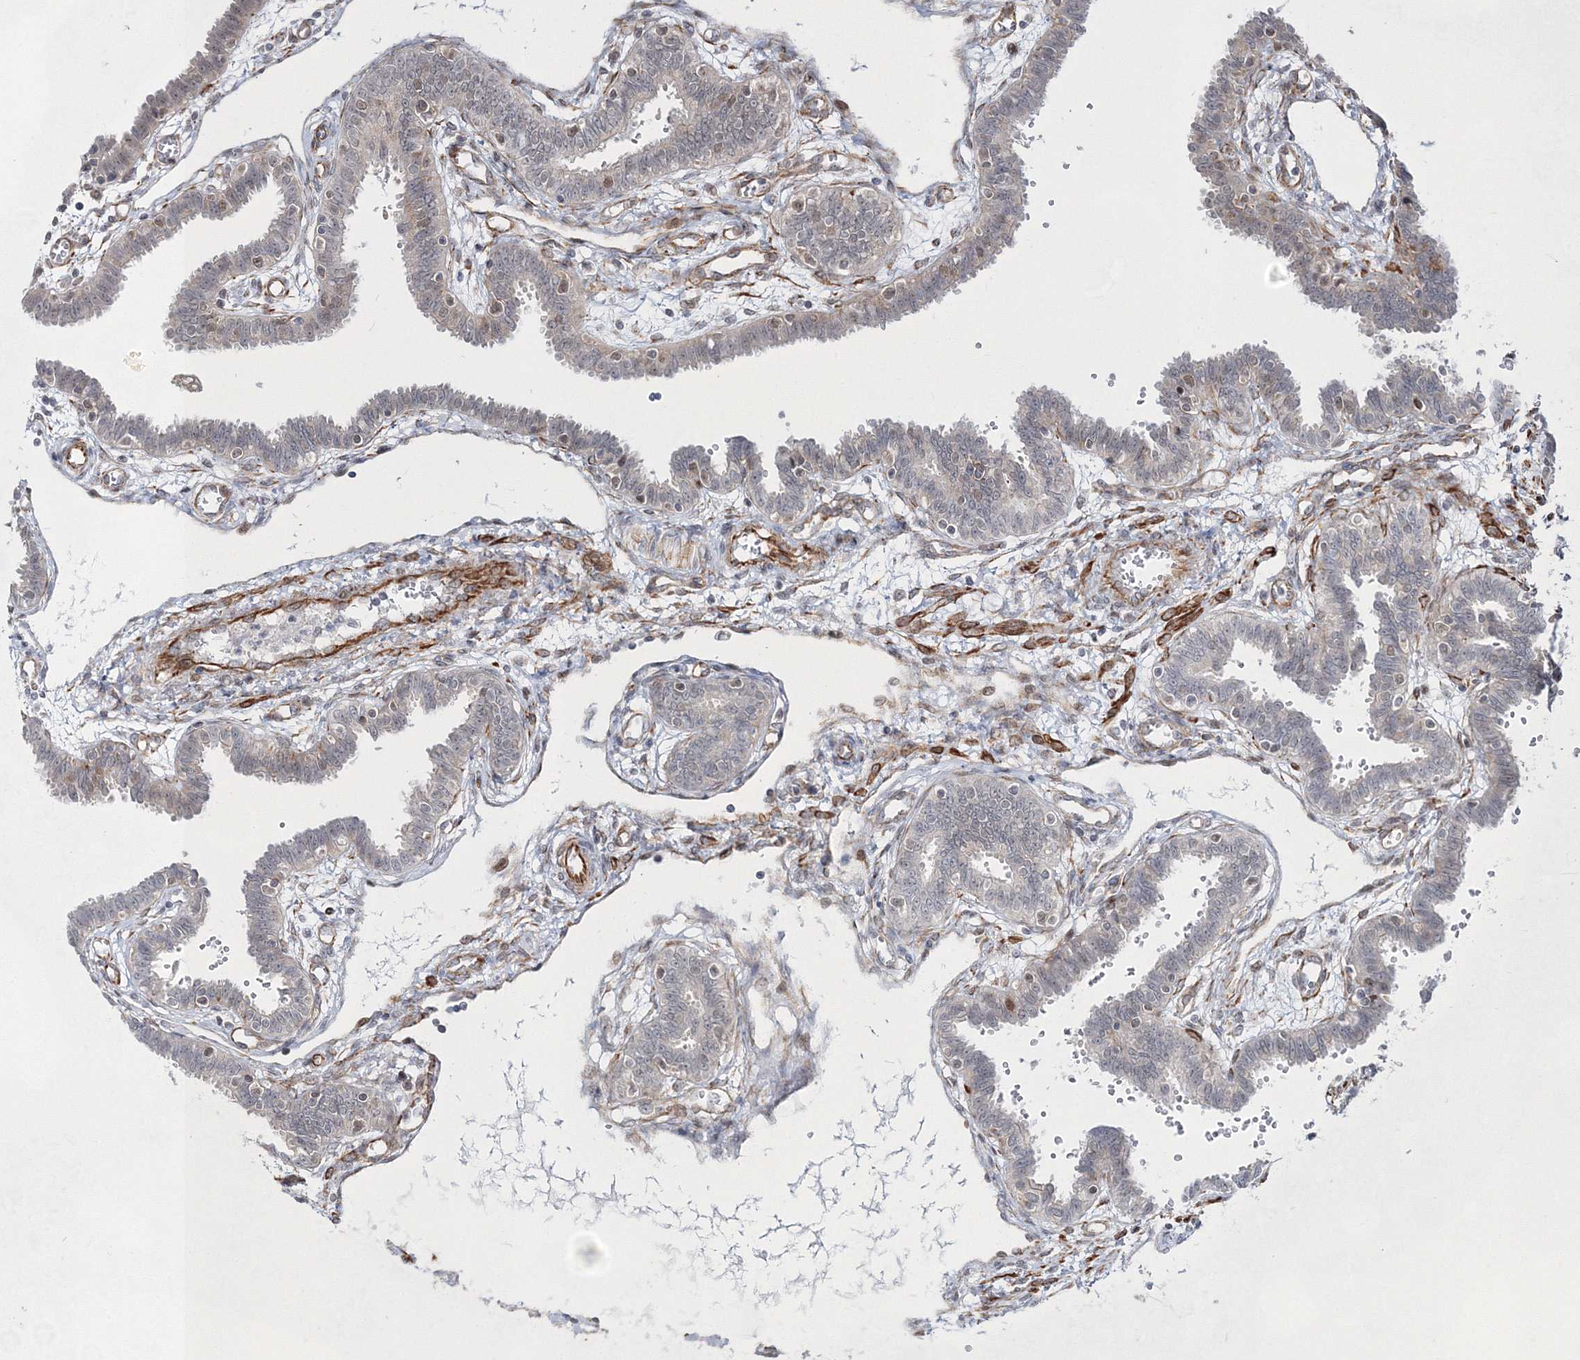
{"staining": {"intensity": "weak", "quantity": "<25%", "location": "nuclear"}, "tissue": "fallopian tube", "cell_type": "Glandular cells", "image_type": "normal", "snomed": [{"axis": "morphology", "description": "Normal tissue, NOS"}, {"axis": "topography", "description": "Fallopian tube"}], "caption": "This is a histopathology image of immunohistochemistry staining of unremarkable fallopian tube, which shows no staining in glandular cells. (DAB (3,3'-diaminobenzidine) IHC visualized using brightfield microscopy, high magnification).", "gene": "SNIP1", "patient": {"sex": "female", "age": 32}}